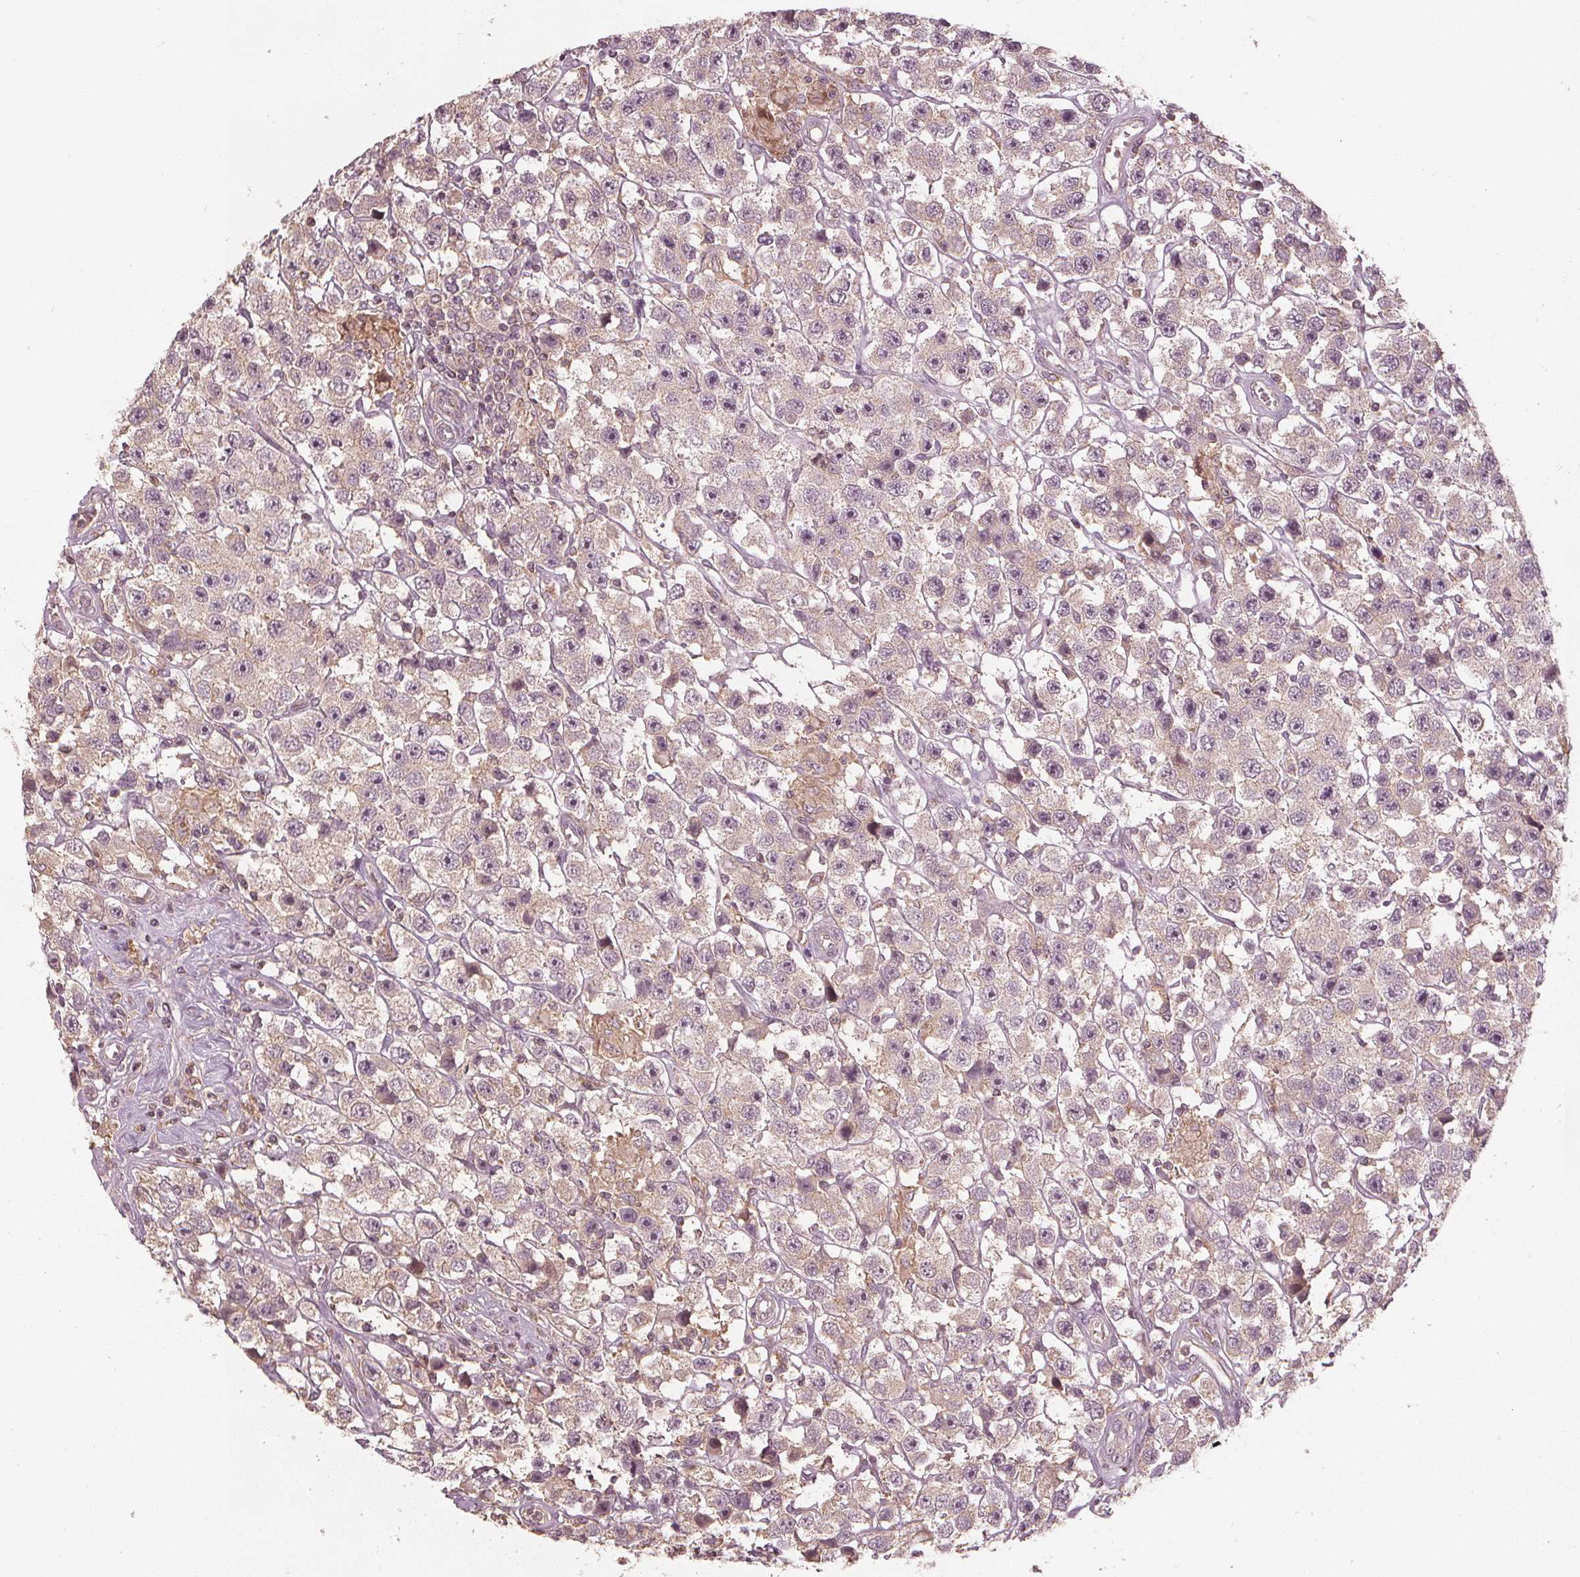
{"staining": {"intensity": "weak", "quantity": "<25%", "location": "cytoplasmic/membranous"}, "tissue": "testis cancer", "cell_type": "Tumor cells", "image_type": "cancer", "snomed": [{"axis": "morphology", "description": "Seminoma, NOS"}, {"axis": "topography", "description": "Testis"}], "caption": "DAB (3,3'-diaminobenzidine) immunohistochemical staining of testis cancer (seminoma) displays no significant expression in tumor cells. (DAB IHC visualized using brightfield microscopy, high magnification).", "gene": "GNB2", "patient": {"sex": "male", "age": 45}}